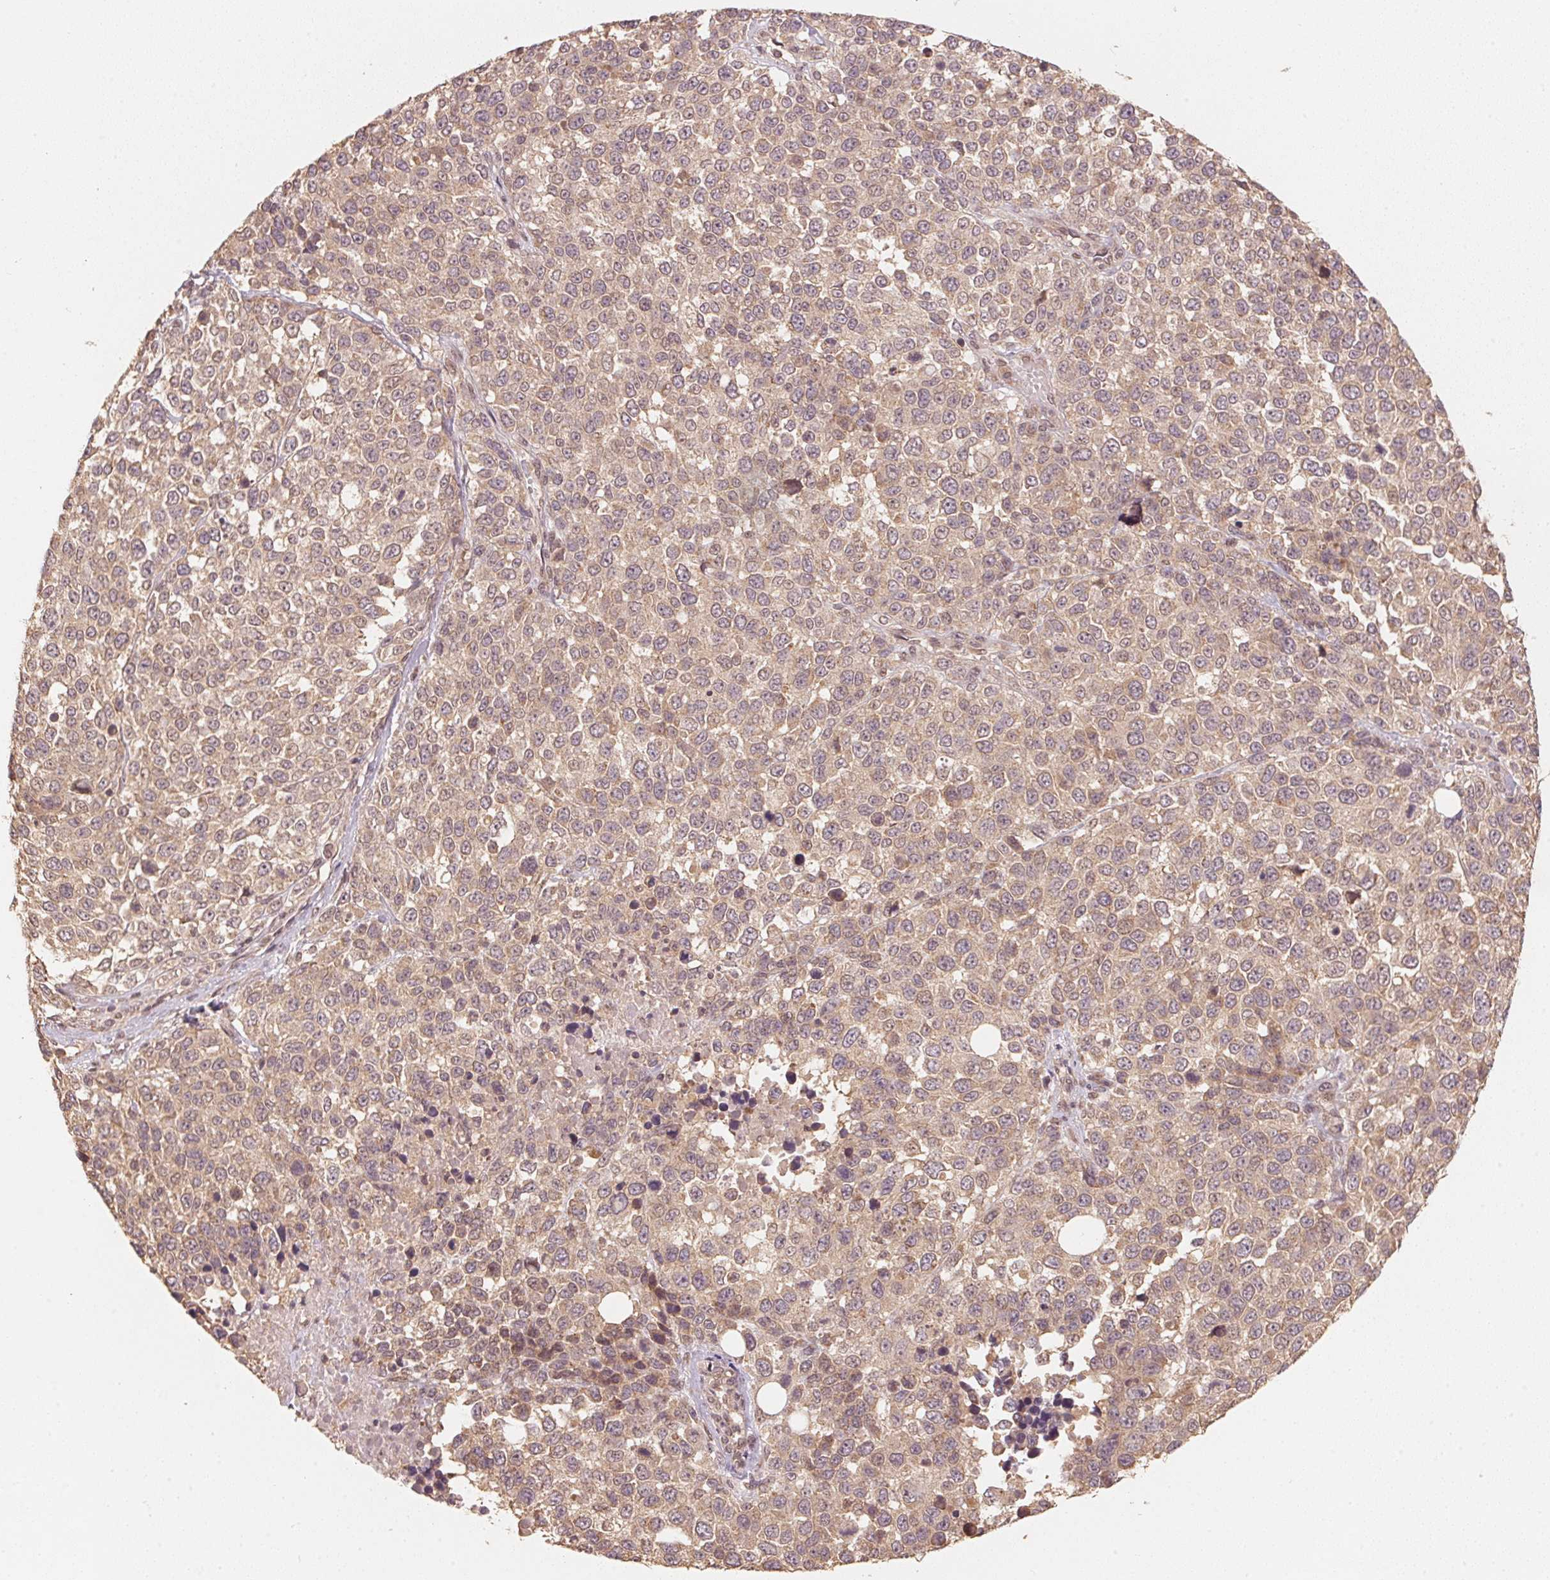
{"staining": {"intensity": "weak", "quantity": ">75%", "location": "cytoplasmic/membranous"}, "tissue": "melanoma", "cell_type": "Tumor cells", "image_type": "cancer", "snomed": [{"axis": "morphology", "description": "Malignant melanoma, Metastatic site"}, {"axis": "topography", "description": "Skin"}], "caption": "Weak cytoplasmic/membranous protein expression is appreciated in approximately >75% of tumor cells in melanoma.", "gene": "C2orf73", "patient": {"sex": "male", "age": 84}}